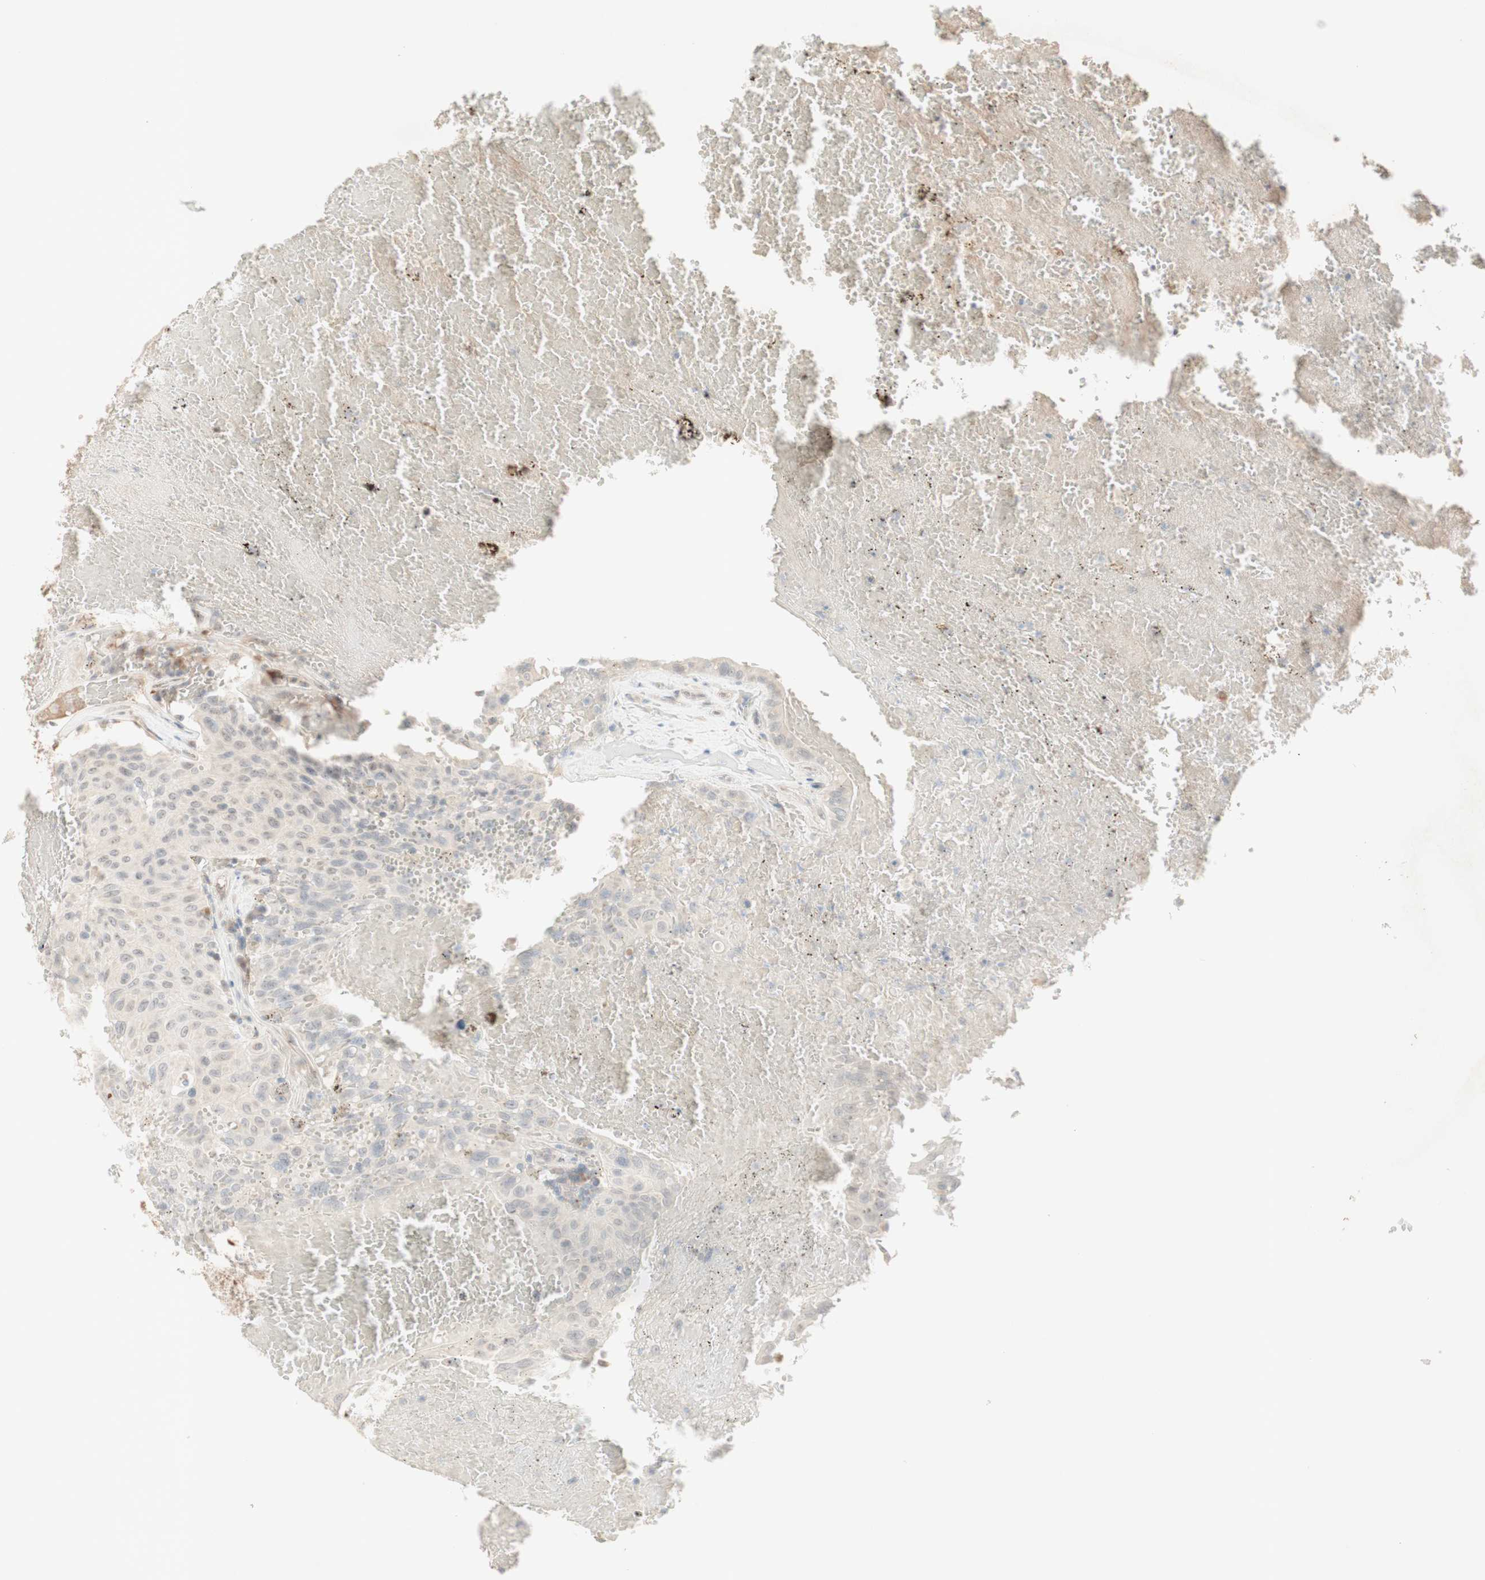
{"staining": {"intensity": "negative", "quantity": "none", "location": "none"}, "tissue": "urothelial cancer", "cell_type": "Tumor cells", "image_type": "cancer", "snomed": [{"axis": "morphology", "description": "Urothelial carcinoma, High grade"}, {"axis": "topography", "description": "Urinary bladder"}], "caption": "Immunohistochemistry (IHC) micrograph of neoplastic tissue: human high-grade urothelial carcinoma stained with DAB (3,3'-diaminobenzidine) displays no significant protein staining in tumor cells.", "gene": "PLCD4", "patient": {"sex": "male", "age": 66}}